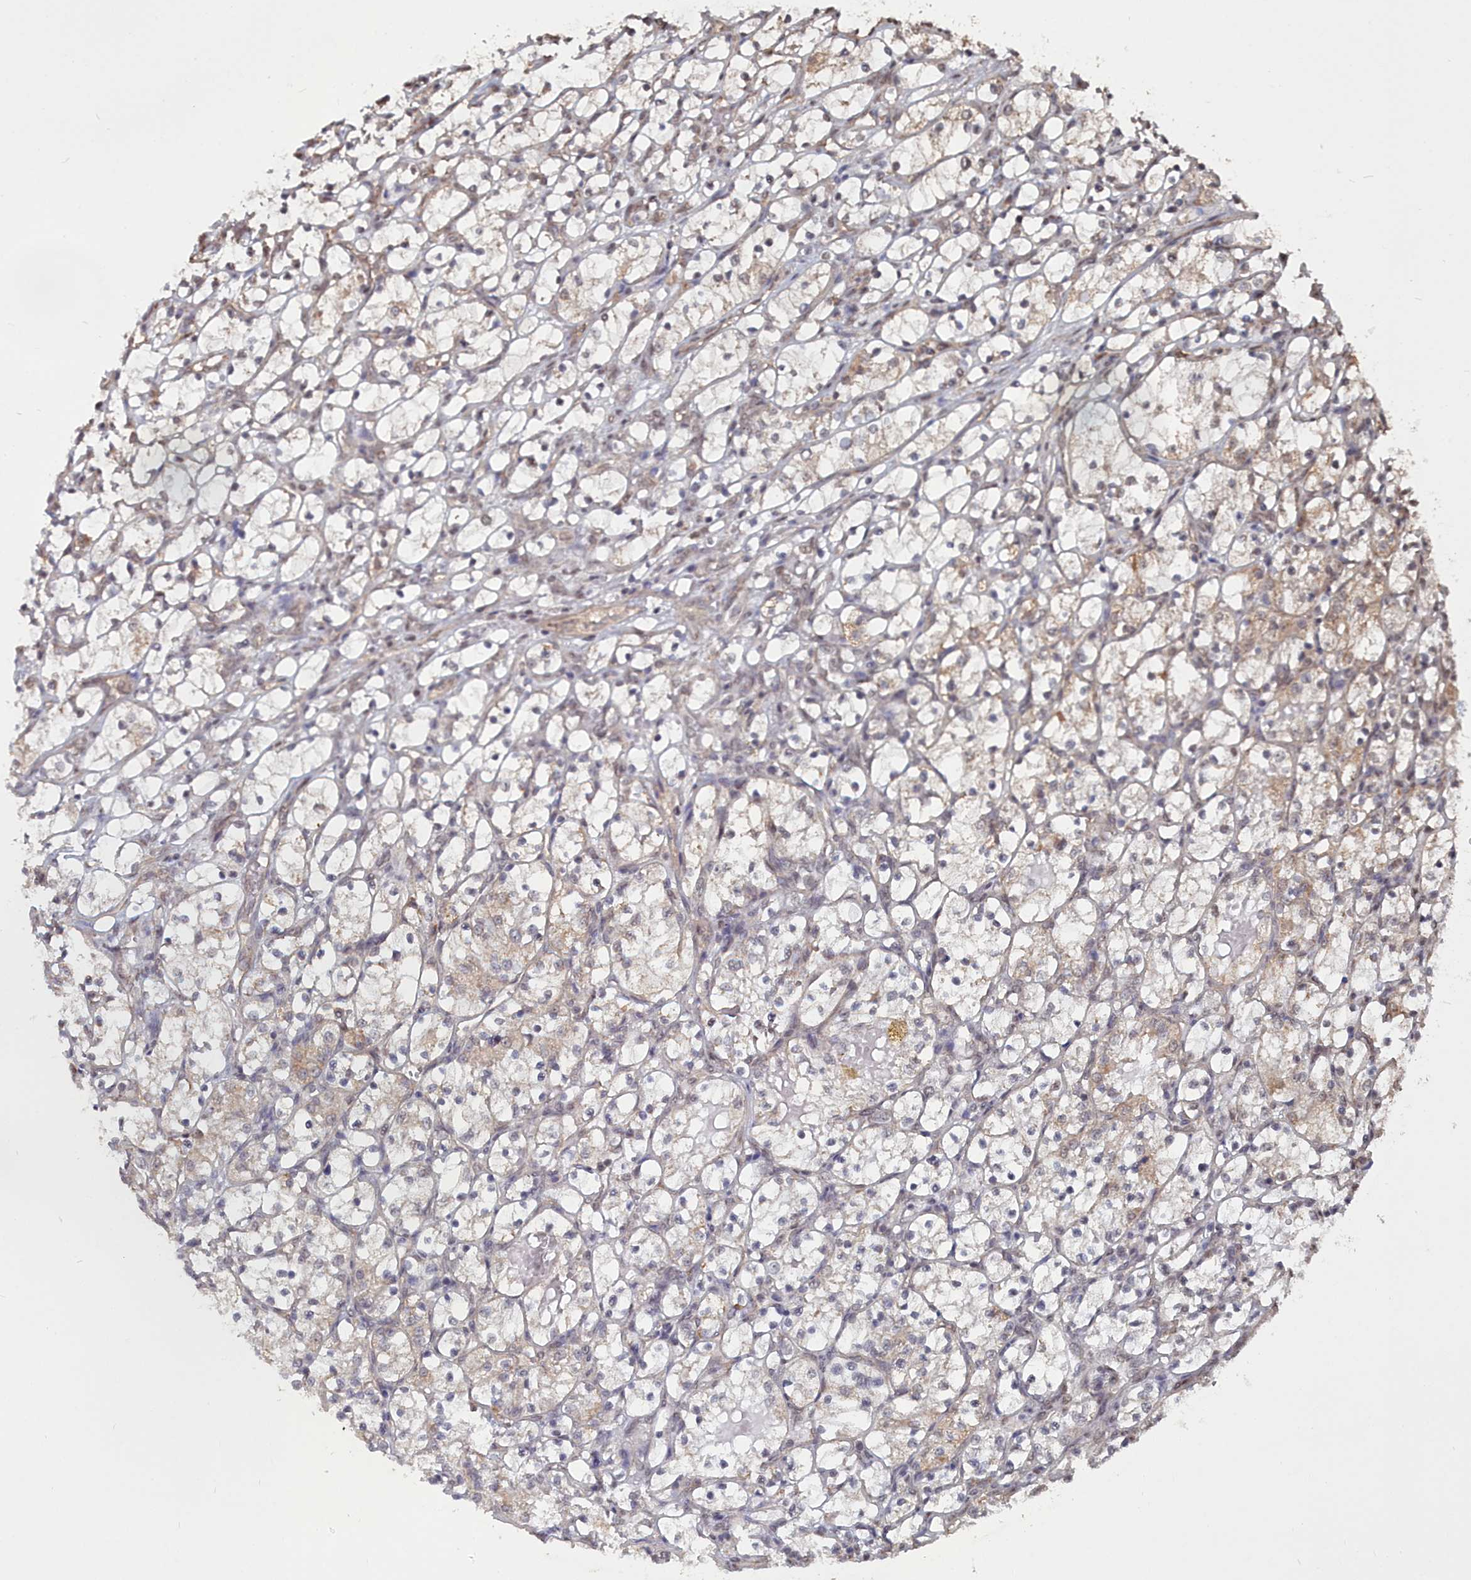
{"staining": {"intensity": "weak", "quantity": "<25%", "location": "cytoplasmic/membranous"}, "tissue": "renal cancer", "cell_type": "Tumor cells", "image_type": "cancer", "snomed": [{"axis": "morphology", "description": "Adenocarcinoma, NOS"}, {"axis": "topography", "description": "Kidney"}], "caption": "A histopathology image of human renal cancer is negative for staining in tumor cells.", "gene": "CCNP", "patient": {"sex": "female", "age": 69}}